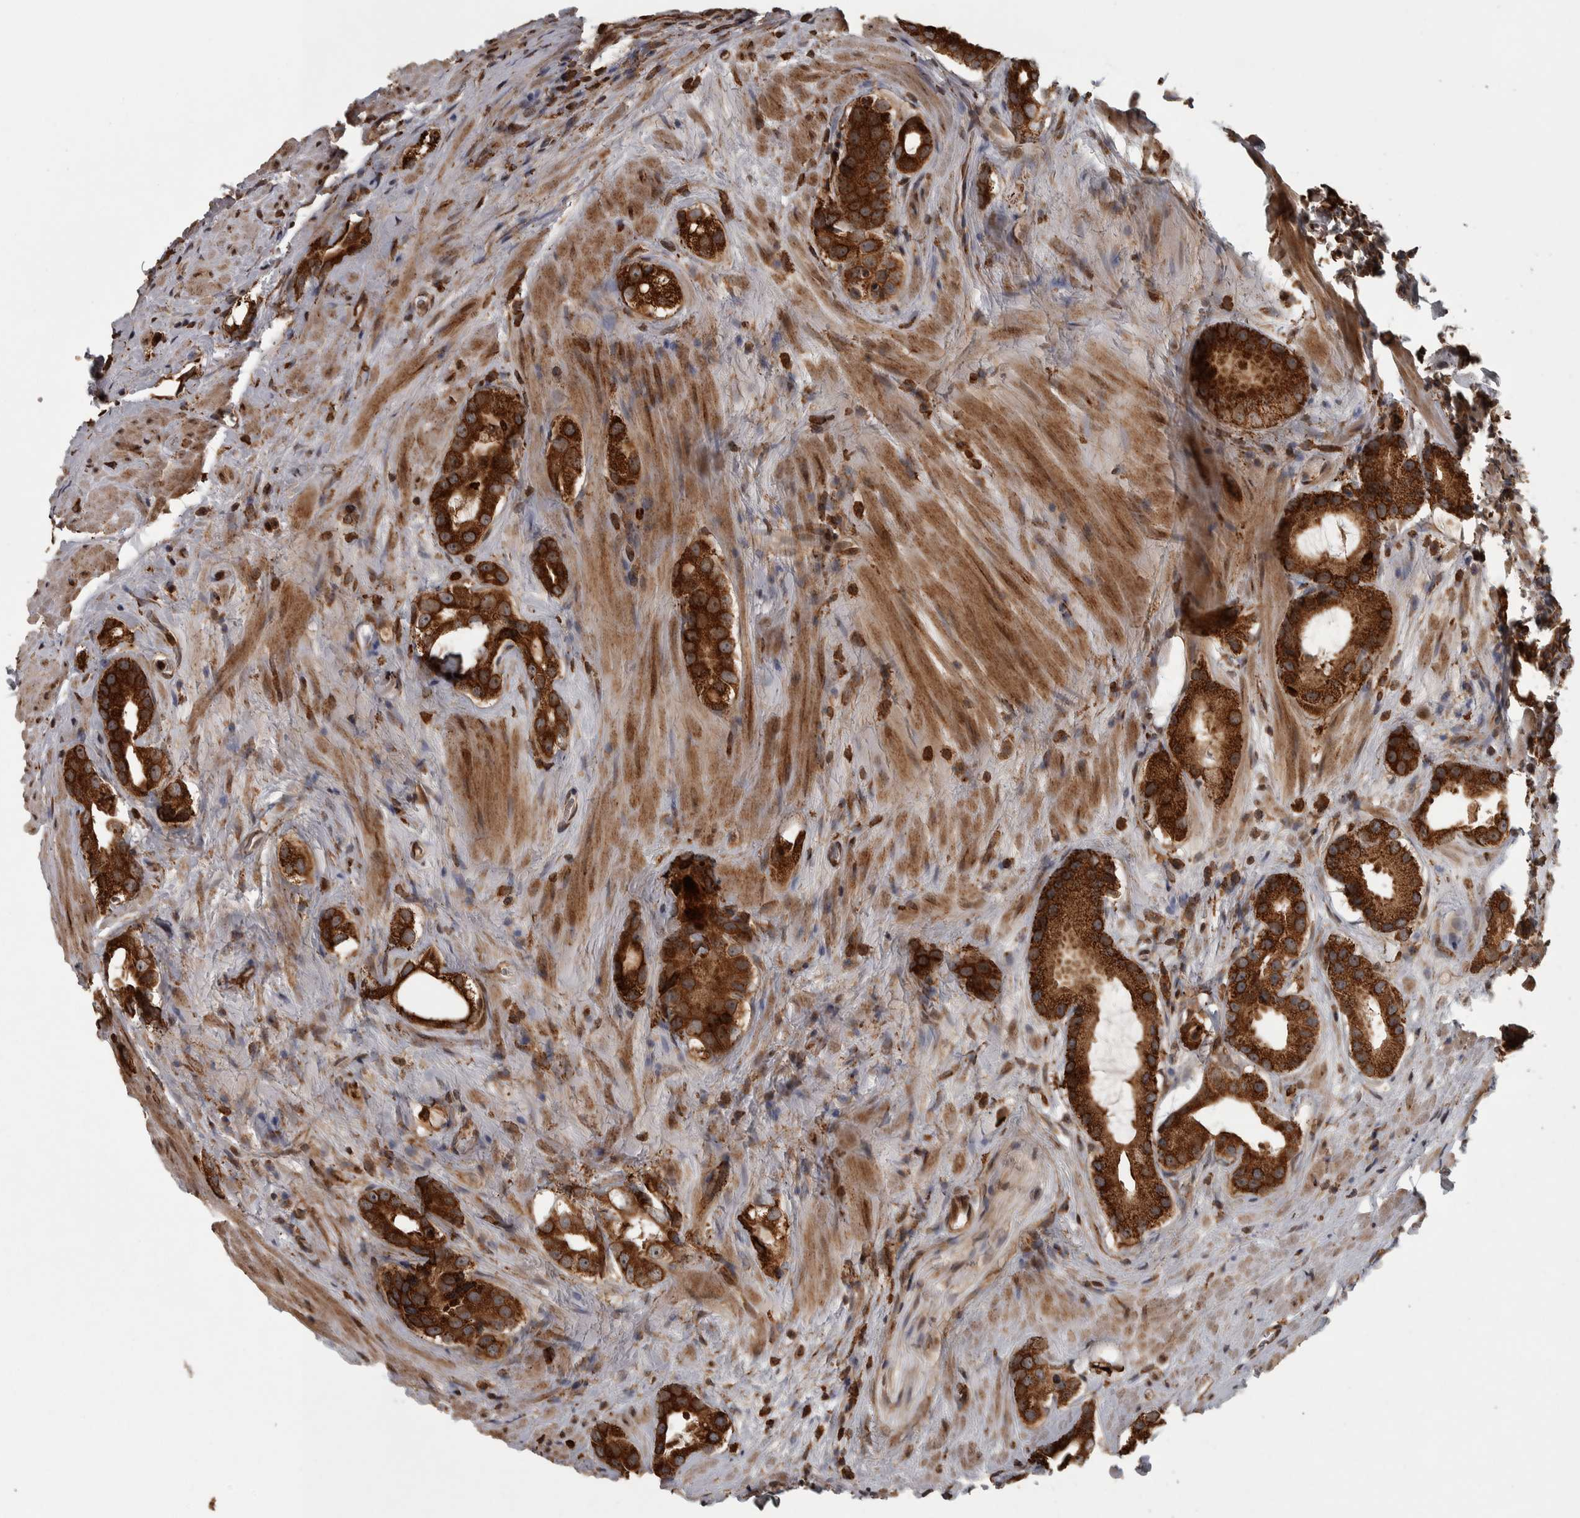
{"staining": {"intensity": "strong", "quantity": ">75%", "location": "cytoplasmic/membranous"}, "tissue": "prostate cancer", "cell_type": "Tumor cells", "image_type": "cancer", "snomed": [{"axis": "morphology", "description": "Adenocarcinoma, High grade"}, {"axis": "topography", "description": "Prostate"}], "caption": "Strong cytoplasmic/membranous protein expression is present in about >75% of tumor cells in high-grade adenocarcinoma (prostate).", "gene": "AGBL3", "patient": {"sex": "male", "age": 63}}